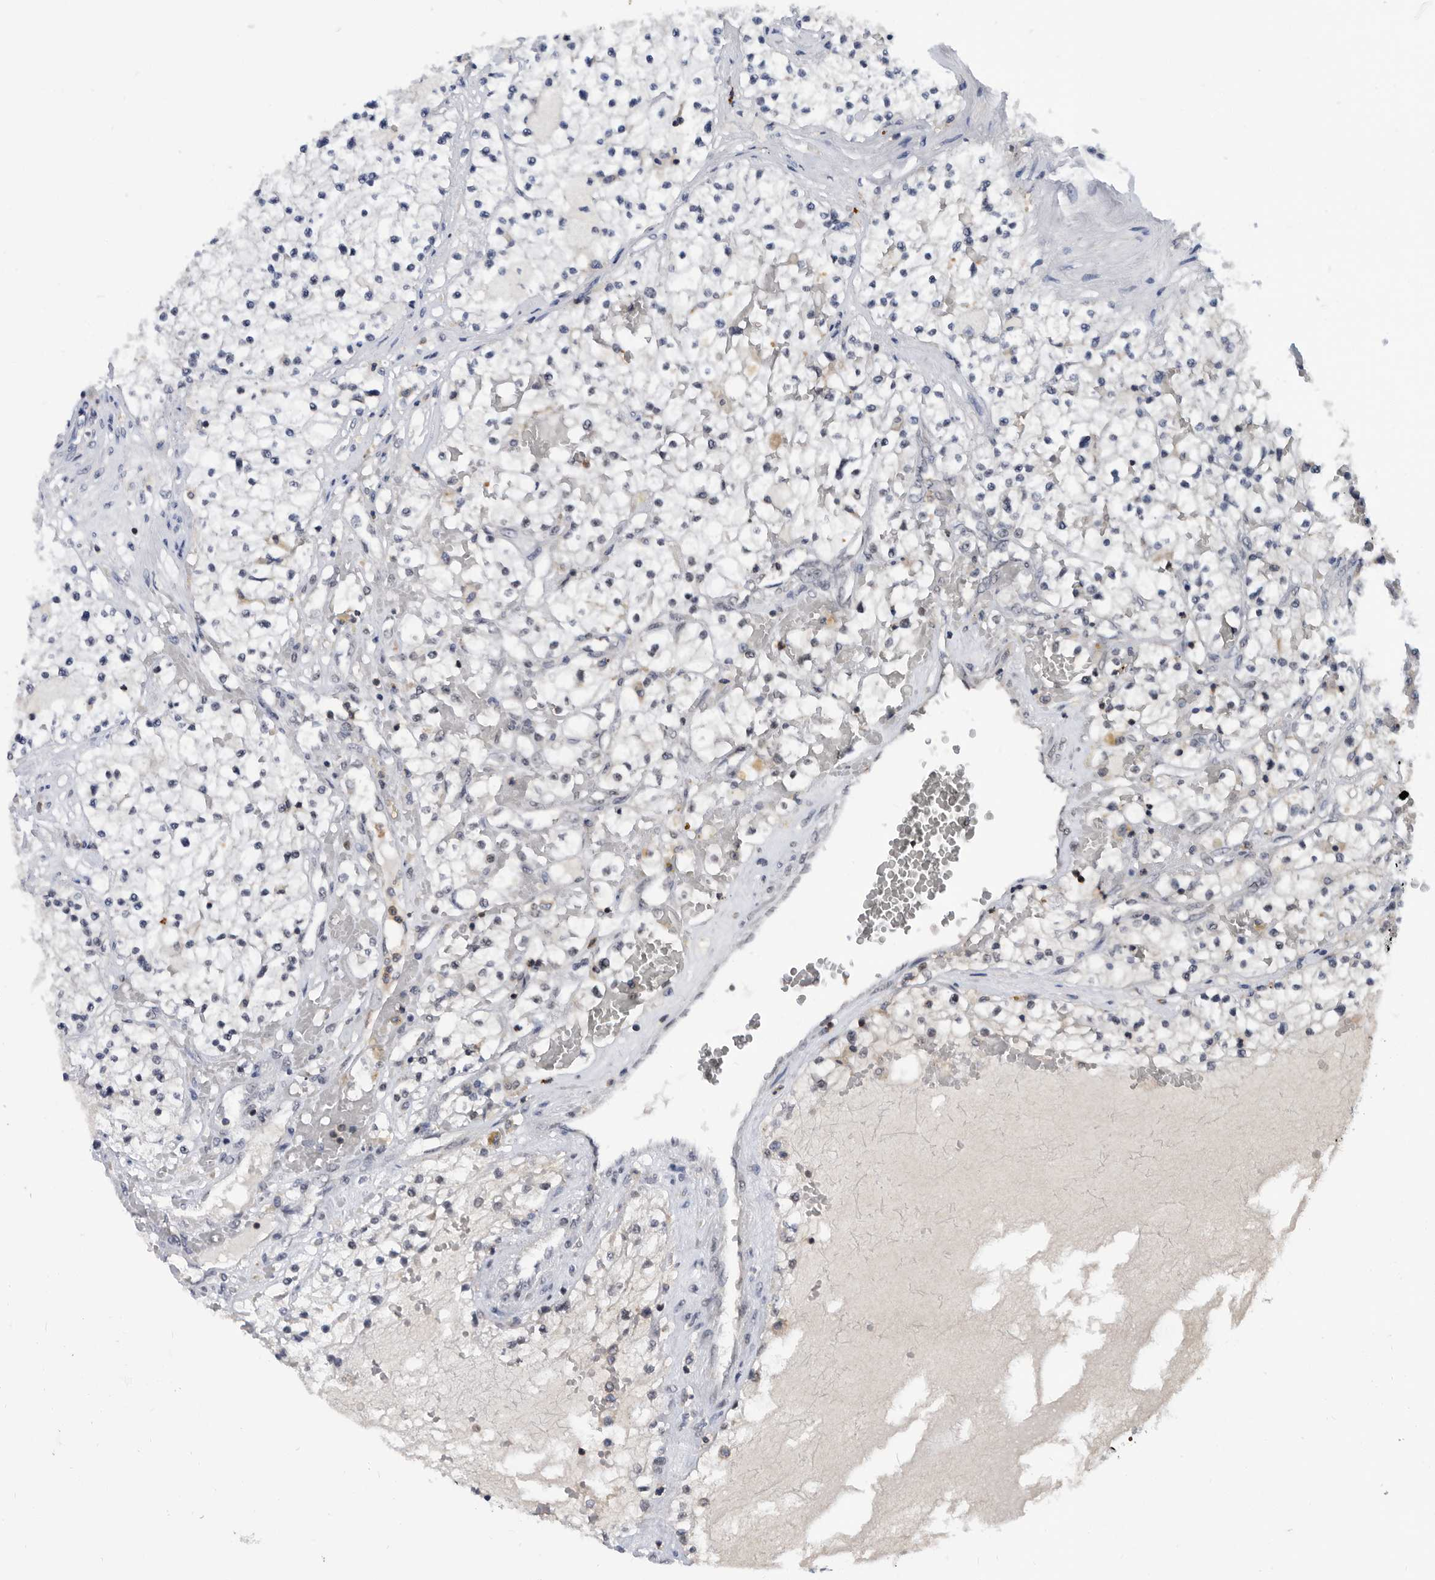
{"staining": {"intensity": "negative", "quantity": "none", "location": "none"}, "tissue": "renal cancer", "cell_type": "Tumor cells", "image_type": "cancer", "snomed": [{"axis": "morphology", "description": "Normal tissue, NOS"}, {"axis": "morphology", "description": "Adenocarcinoma, NOS"}, {"axis": "topography", "description": "Kidney"}], "caption": "Immunohistochemistry photomicrograph of human adenocarcinoma (renal) stained for a protein (brown), which demonstrates no expression in tumor cells. The staining was performed using DAB to visualize the protein expression in brown, while the nuclei were stained in blue with hematoxylin (Magnification: 20x).", "gene": "ZNF260", "patient": {"sex": "male", "age": 68}}